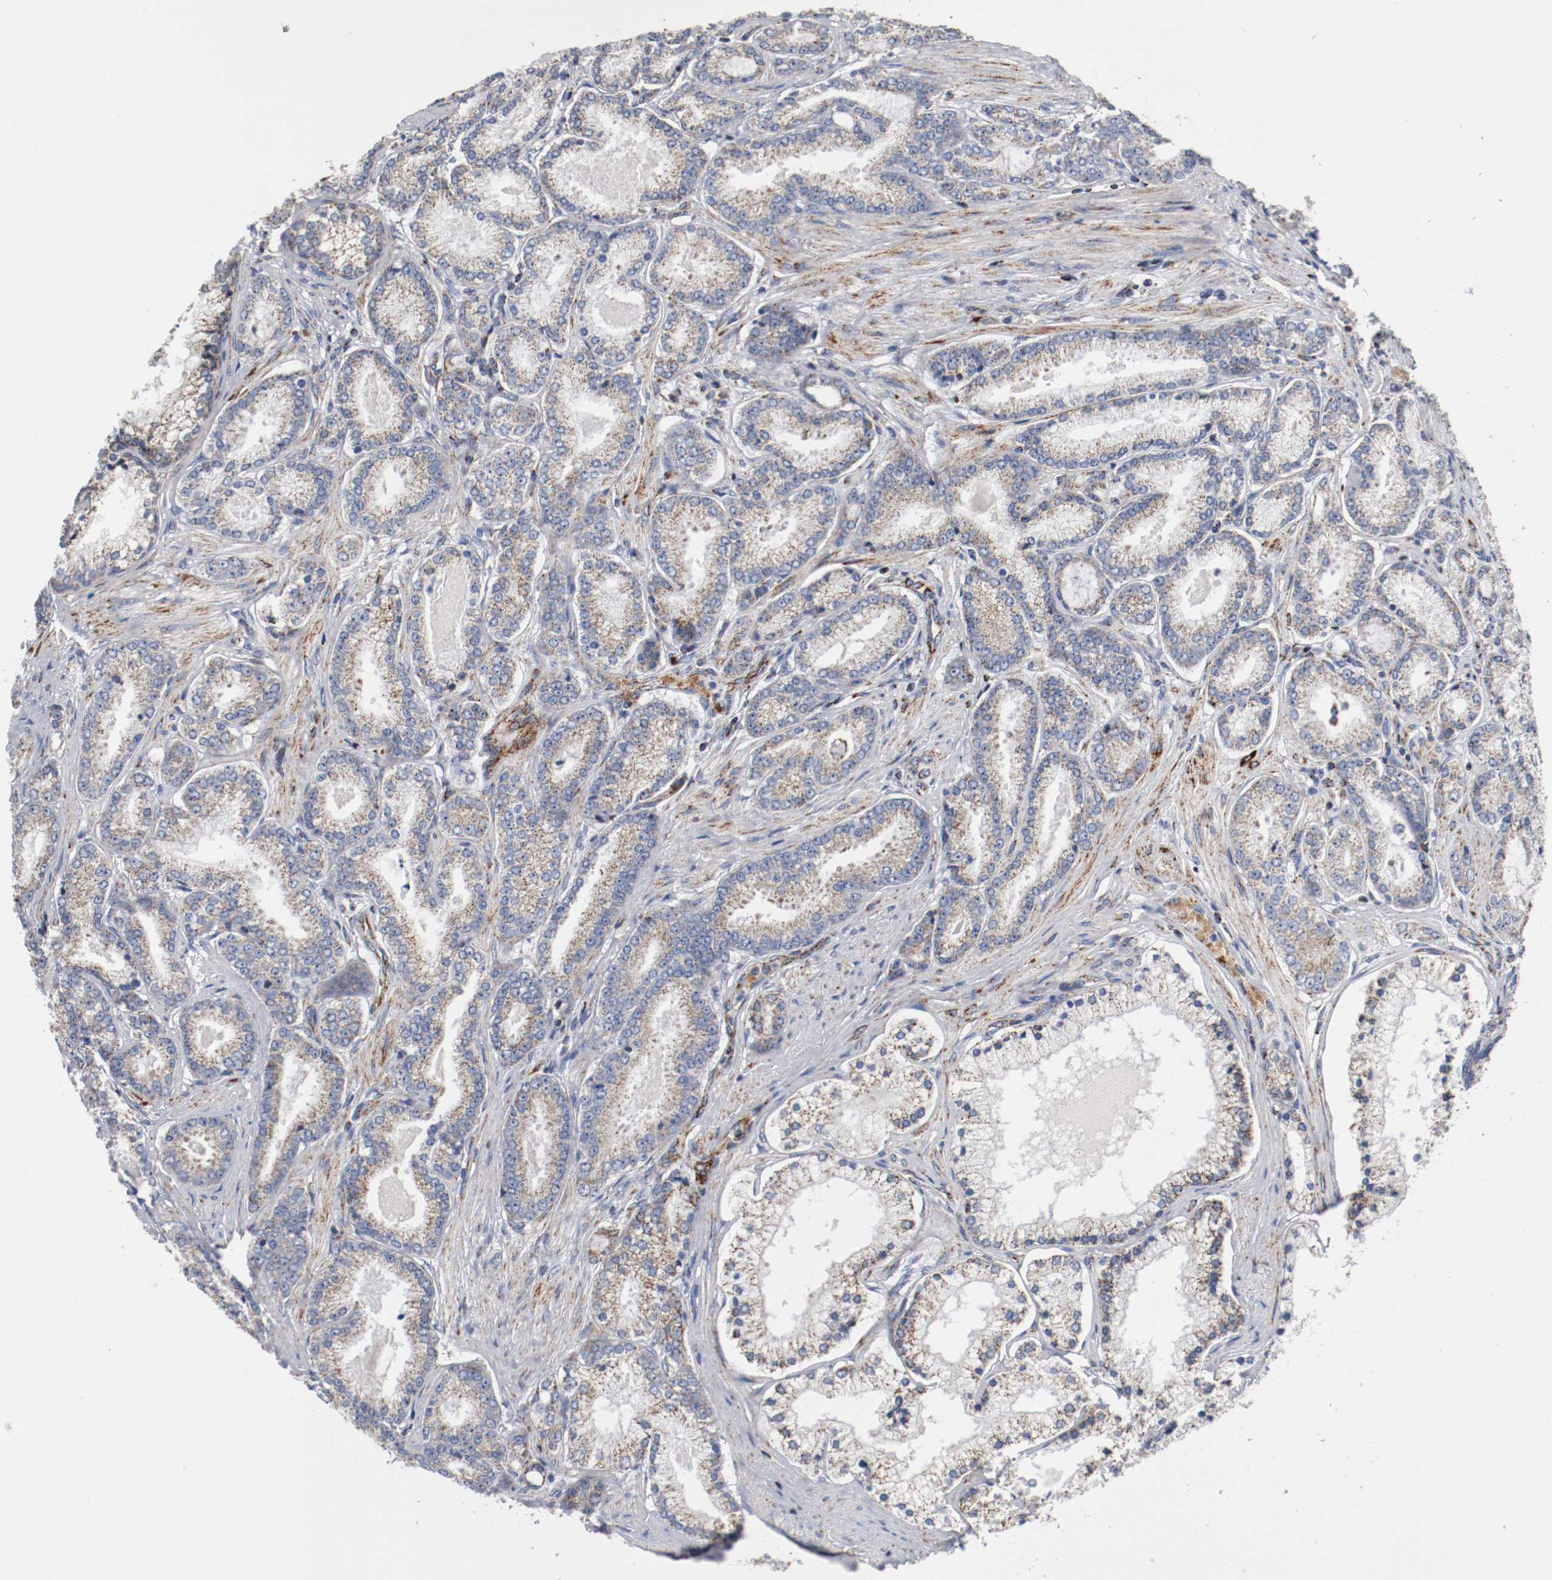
{"staining": {"intensity": "moderate", "quantity": "<25%", "location": "cytoplasmic/membranous"}, "tissue": "prostate cancer", "cell_type": "Tumor cells", "image_type": "cancer", "snomed": [{"axis": "morphology", "description": "Adenocarcinoma, Low grade"}, {"axis": "topography", "description": "Prostate"}], "caption": "Protein expression analysis of human prostate cancer reveals moderate cytoplasmic/membranous positivity in approximately <25% of tumor cells. Using DAB (brown) and hematoxylin (blue) stains, captured at high magnification using brightfield microscopy.", "gene": "TUBD1", "patient": {"sex": "male", "age": 71}}